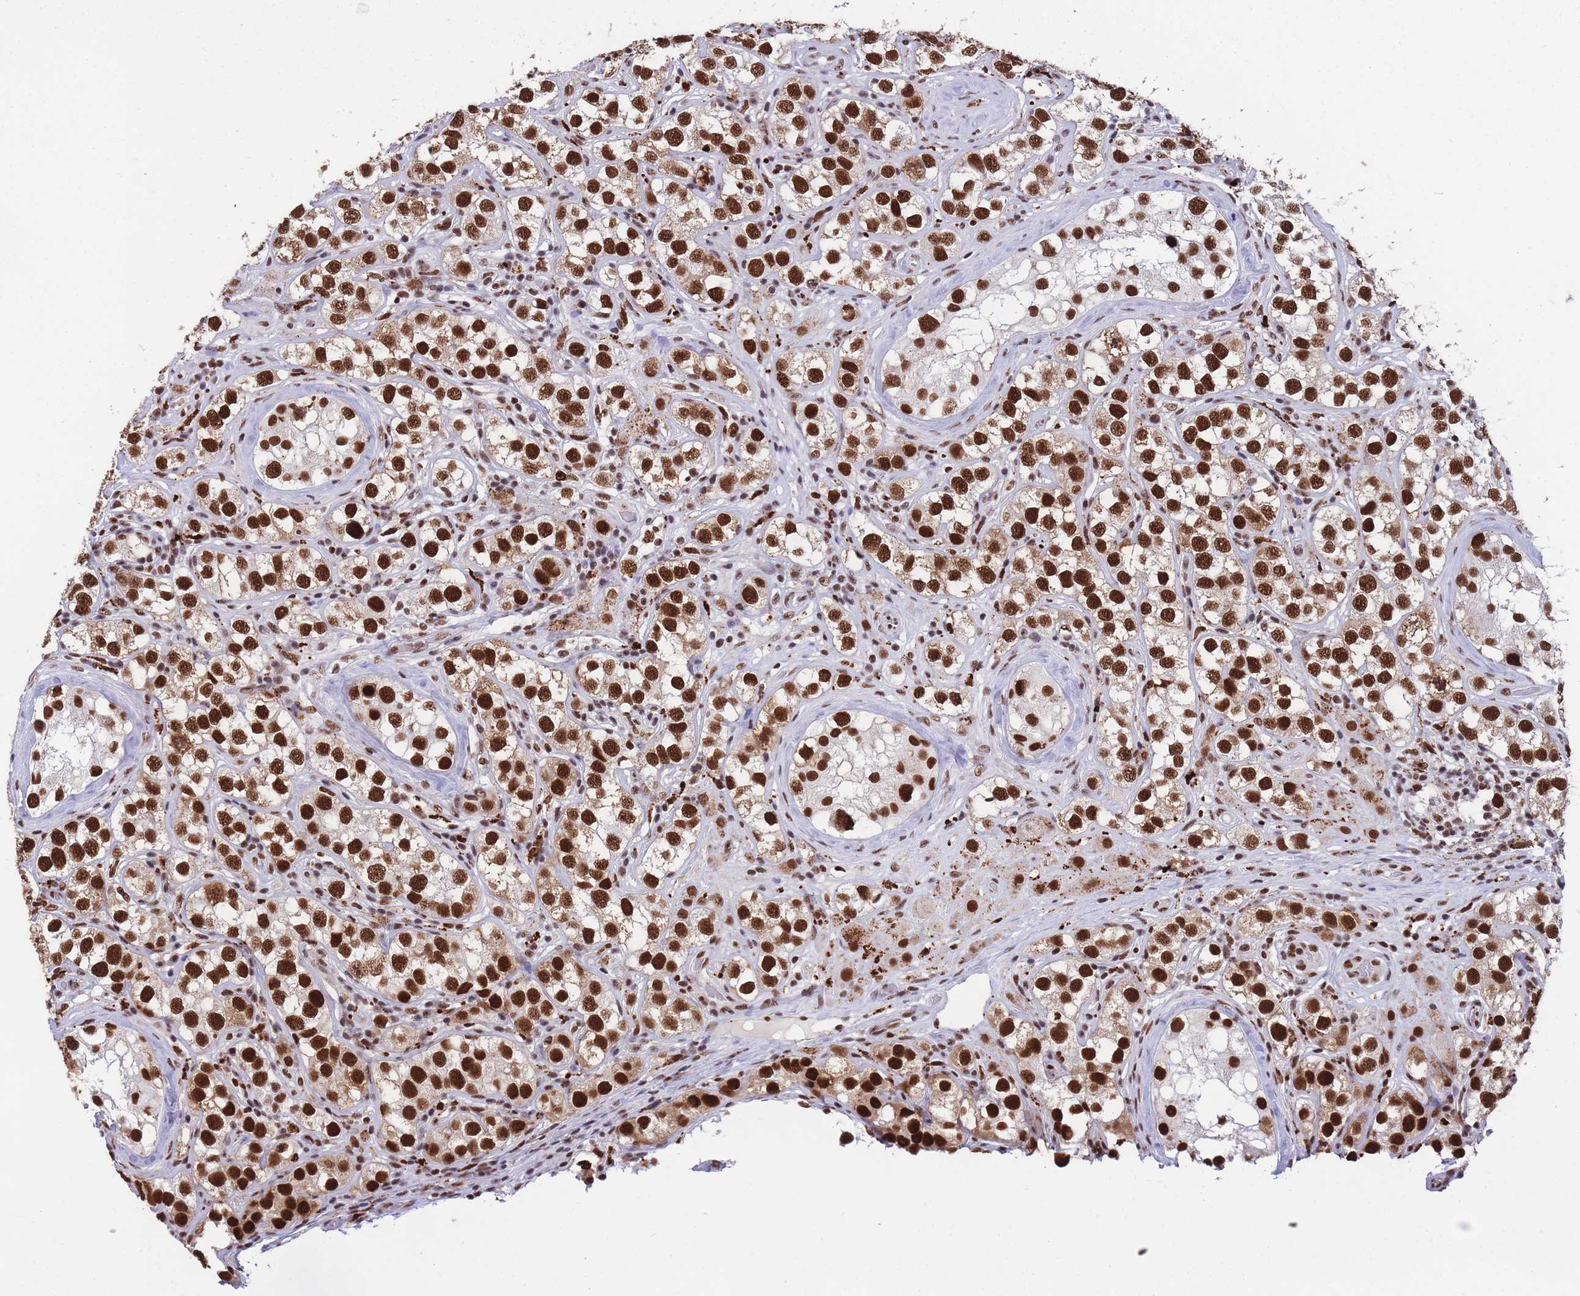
{"staining": {"intensity": "strong", "quantity": ">75%", "location": "nuclear"}, "tissue": "testis cancer", "cell_type": "Tumor cells", "image_type": "cancer", "snomed": [{"axis": "morphology", "description": "Seminoma, NOS"}, {"axis": "topography", "description": "Testis"}], "caption": "A high-resolution image shows immunohistochemistry (IHC) staining of testis cancer (seminoma), which shows strong nuclear staining in approximately >75% of tumor cells.", "gene": "PRPF19", "patient": {"sex": "male", "age": 28}}